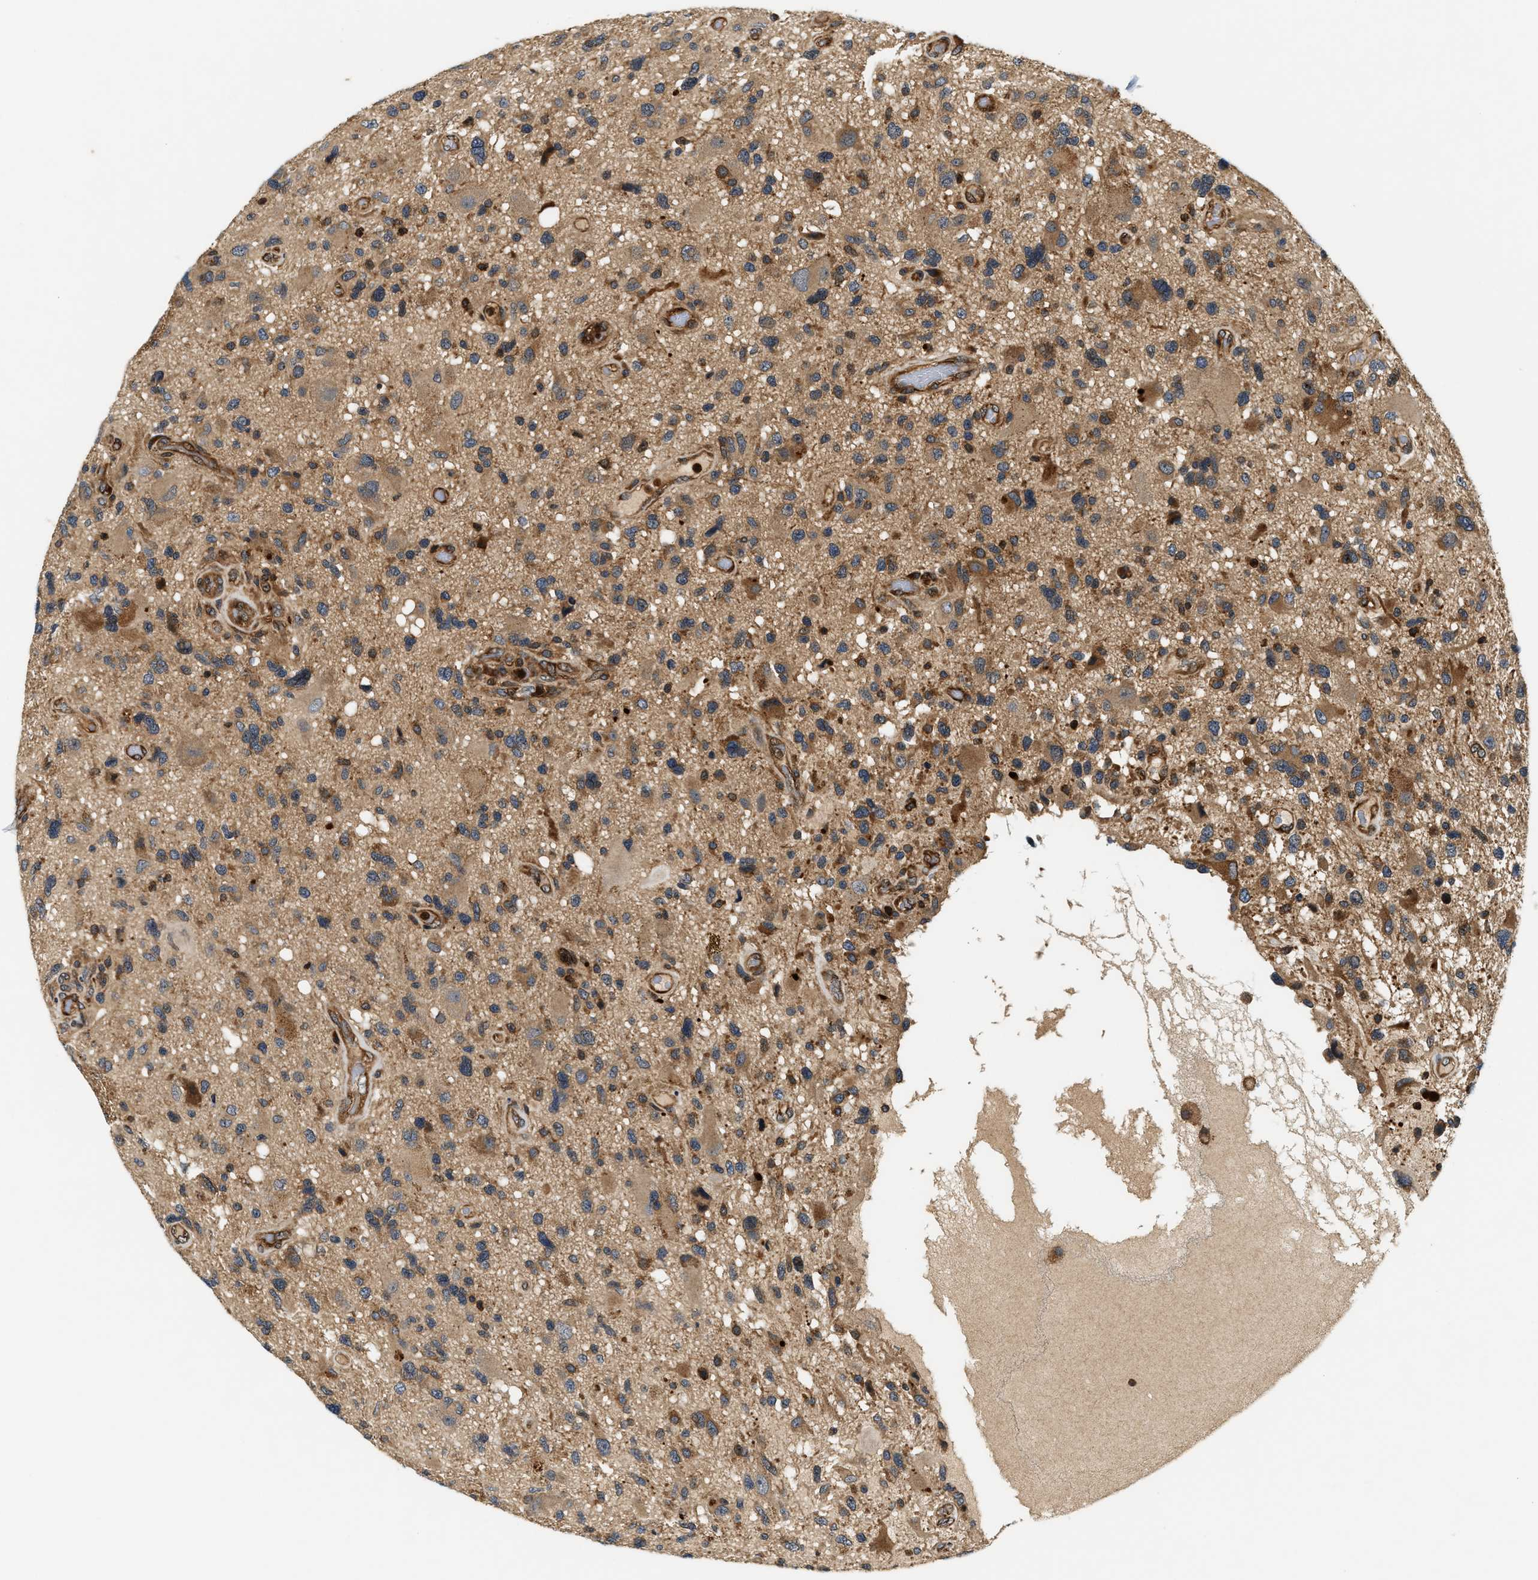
{"staining": {"intensity": "moderate", "quantity": ">75%", "location": "cytoplasmic/membranous"}, "tissue": "glioma", "cell_type": "Tumor cells", "image_type": "cancer", "snomed": [{"axis": "morphology", "description": "Glioma, malignant, High grade"}, {"axis": "topography", "description": "Brain"}], "caption": "A photomicrograph of glioma stained for a protein reveals moderate cytoplasmic/membranous brown staining in tumor cells. (Brightfield microscopy of DAB IHC at high magnification).", "gene": "SAMD9", "patient": {"sex": "male", "age": 33}}